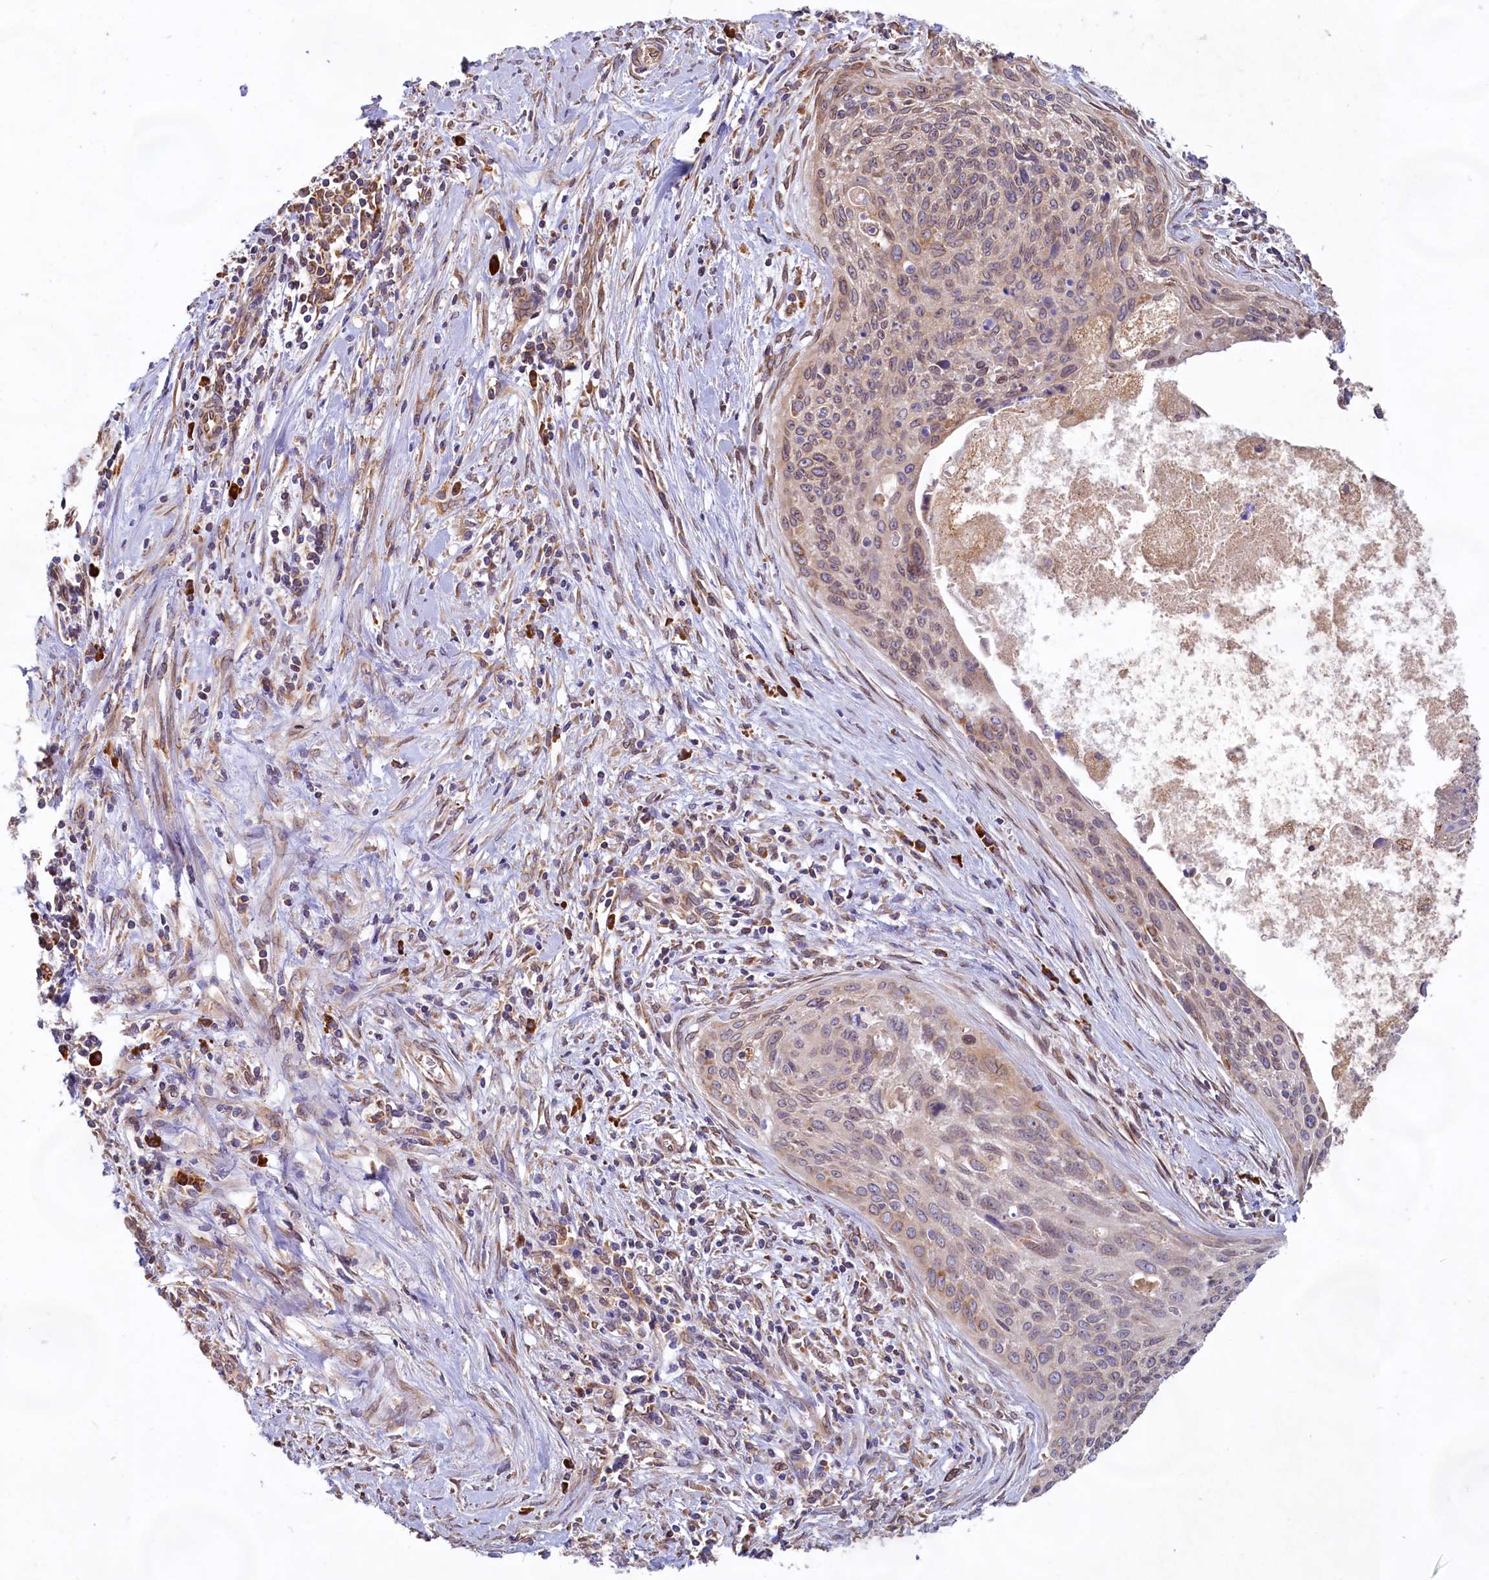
{"staining": {"intensity": "weak", "quantity": ">75%", "location": "cytoplasmic/membranous,nuclear"}, "tissue": "cervical cancer", "cell_type": "Tumor cells", "image_type": "cancer", "snomed": [{"axis": "morphology", "description": "Squamous cell carcinoma, NOS"}, {"axis": "topography", "description": "Cervix"}], "caption": "Brown immunohistochemical staining in human cervical cancer (squamous cell carcinoma) shows weak cytoplasmic/membranous and nuclear positivity in about >75% of tumor cells. (DAB IHC, brown staining for protein, blue staining for nuclei).", "gene": "TBC1D19", "patient": {"sex": "female", "age": 55}}